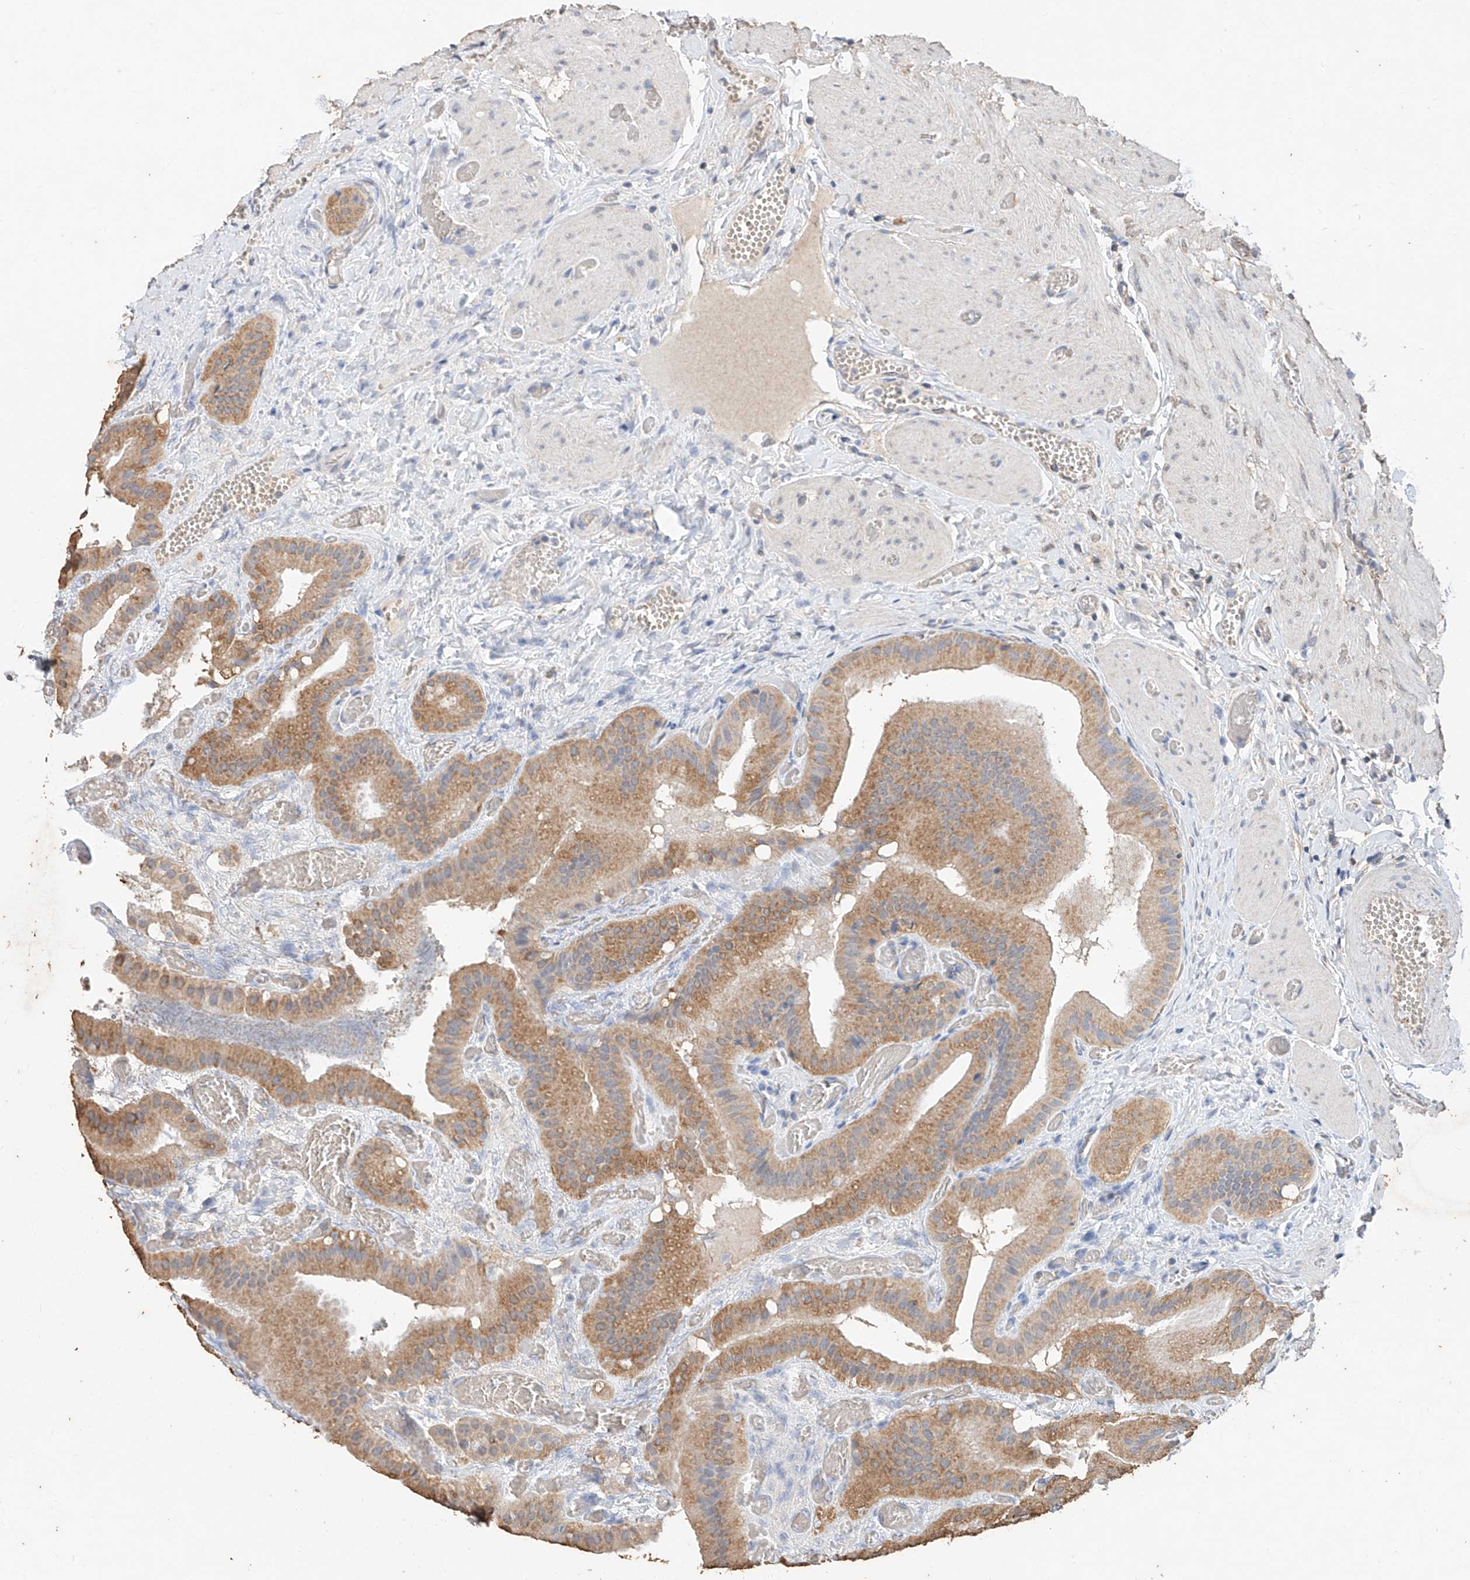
{"staining": {"intensity": "moderate", "quantity": ">75%", "location": "cytoplasmic/membranous"}, "tissue": "gallbladder", "cell_type": "Glandular cells", "image_type": "normal", "snomed": [{"axis": "morphology", "description": "Normal tissue, NOS"}, {"axis": "topography", "description": "Gallbladder"}], "caption": "Immunohistochemistry (IHC) histopathology image of normal gallbladder stained for a protein (brown), which demonstrates medium levels of moderate cytoplasmic/membranous expression in about >75% of glandular cells.", "gene": "CERS4", "patient": {"sex": "female", "age": 64}}